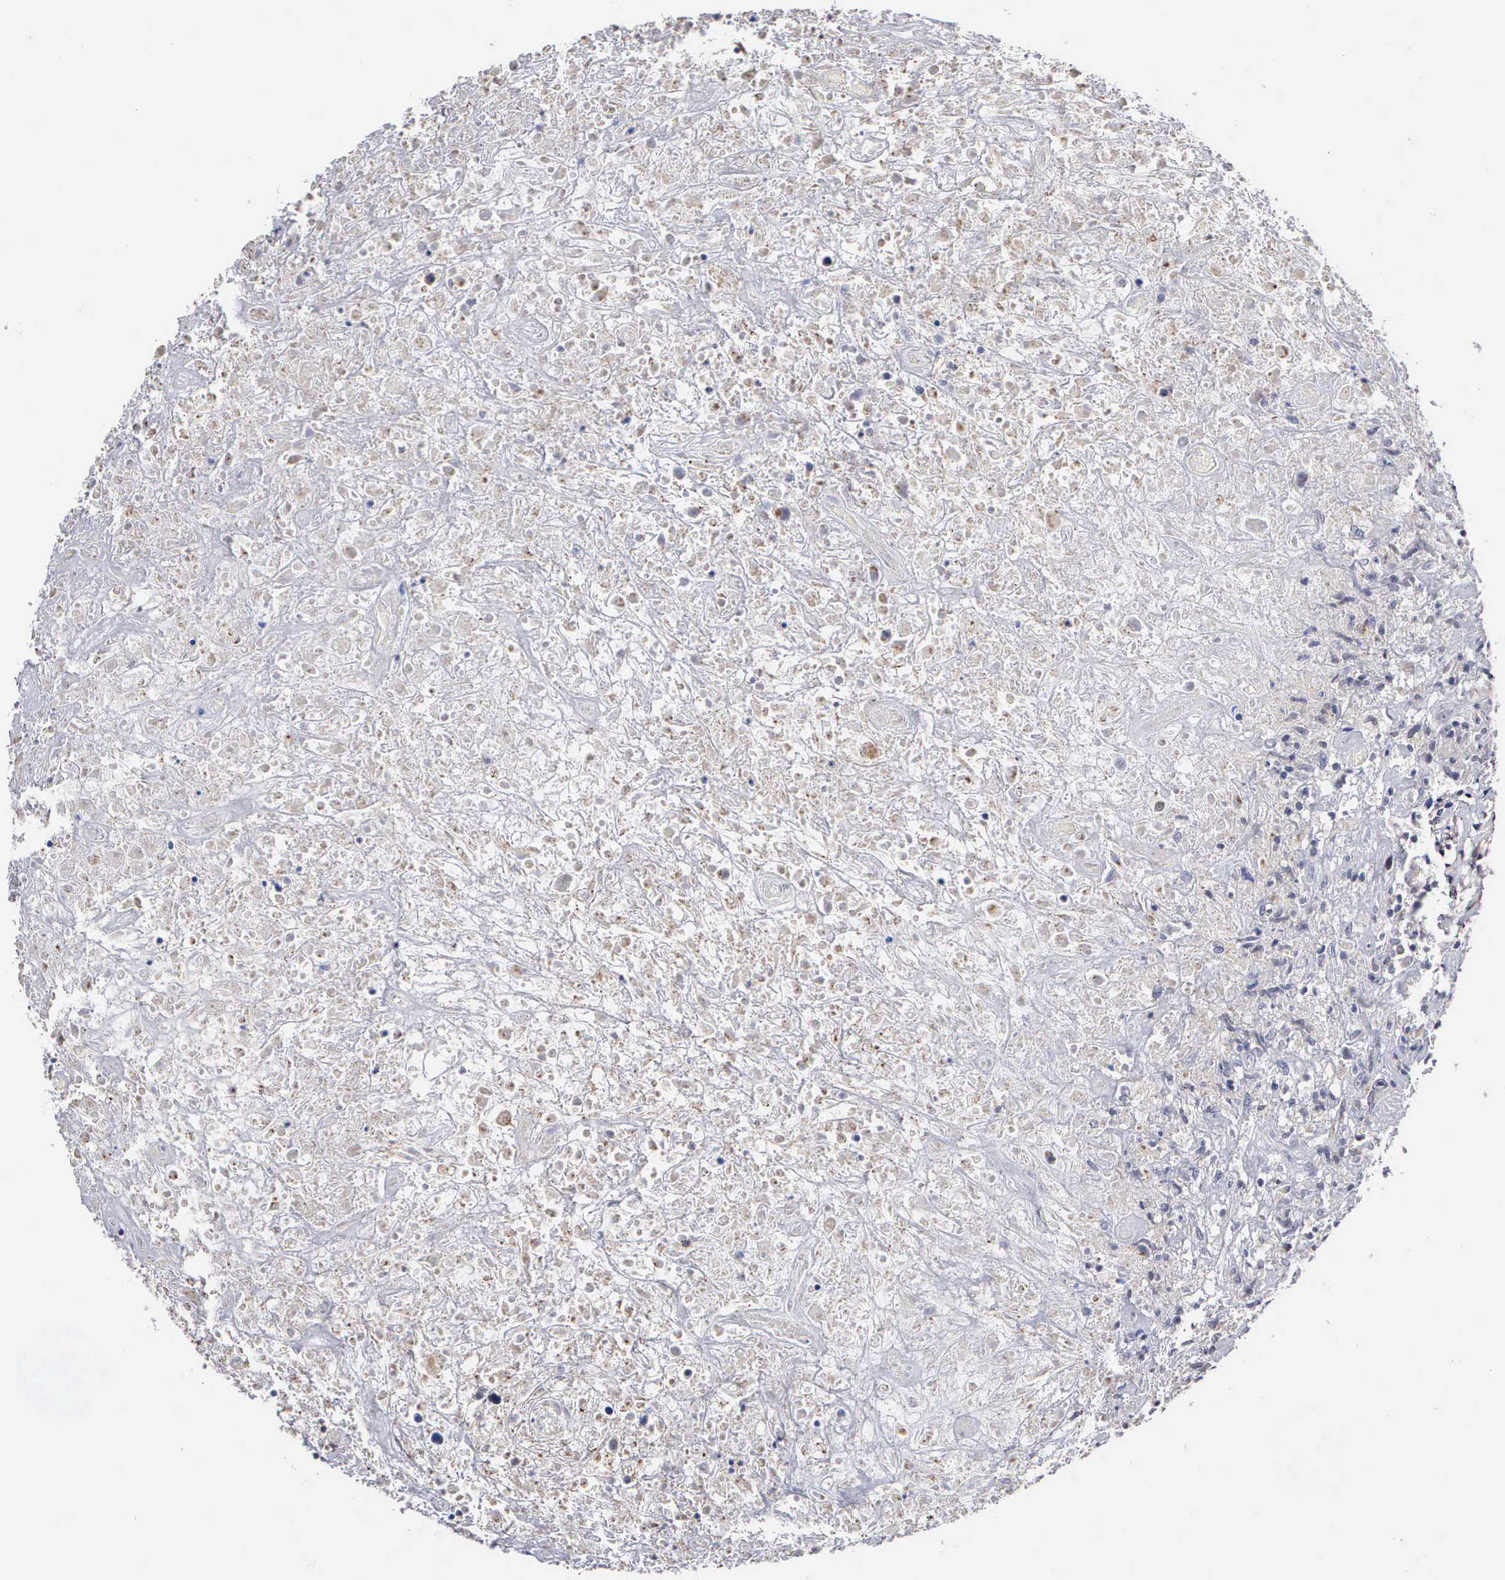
{"staining": {"intensity": "negative", "quantity": "none", "location": "none"}, "tissue": "lymphoma", "cell_type": "Tumor cells", "image_type": "cancer", "snomed": [{"axis": "morphology", "description": "Hodgkin's disease, NOS"}, {"axis": "topography", "description": "Lymph node"}], "caption": "DAB (3,3'-diaminobenzidine) immunohistochemical staining of lymphoma demonstrates no significant expression in tumor cells.", "gene": "KDM6A", "patient": {"sex": "male", "age": 46}}